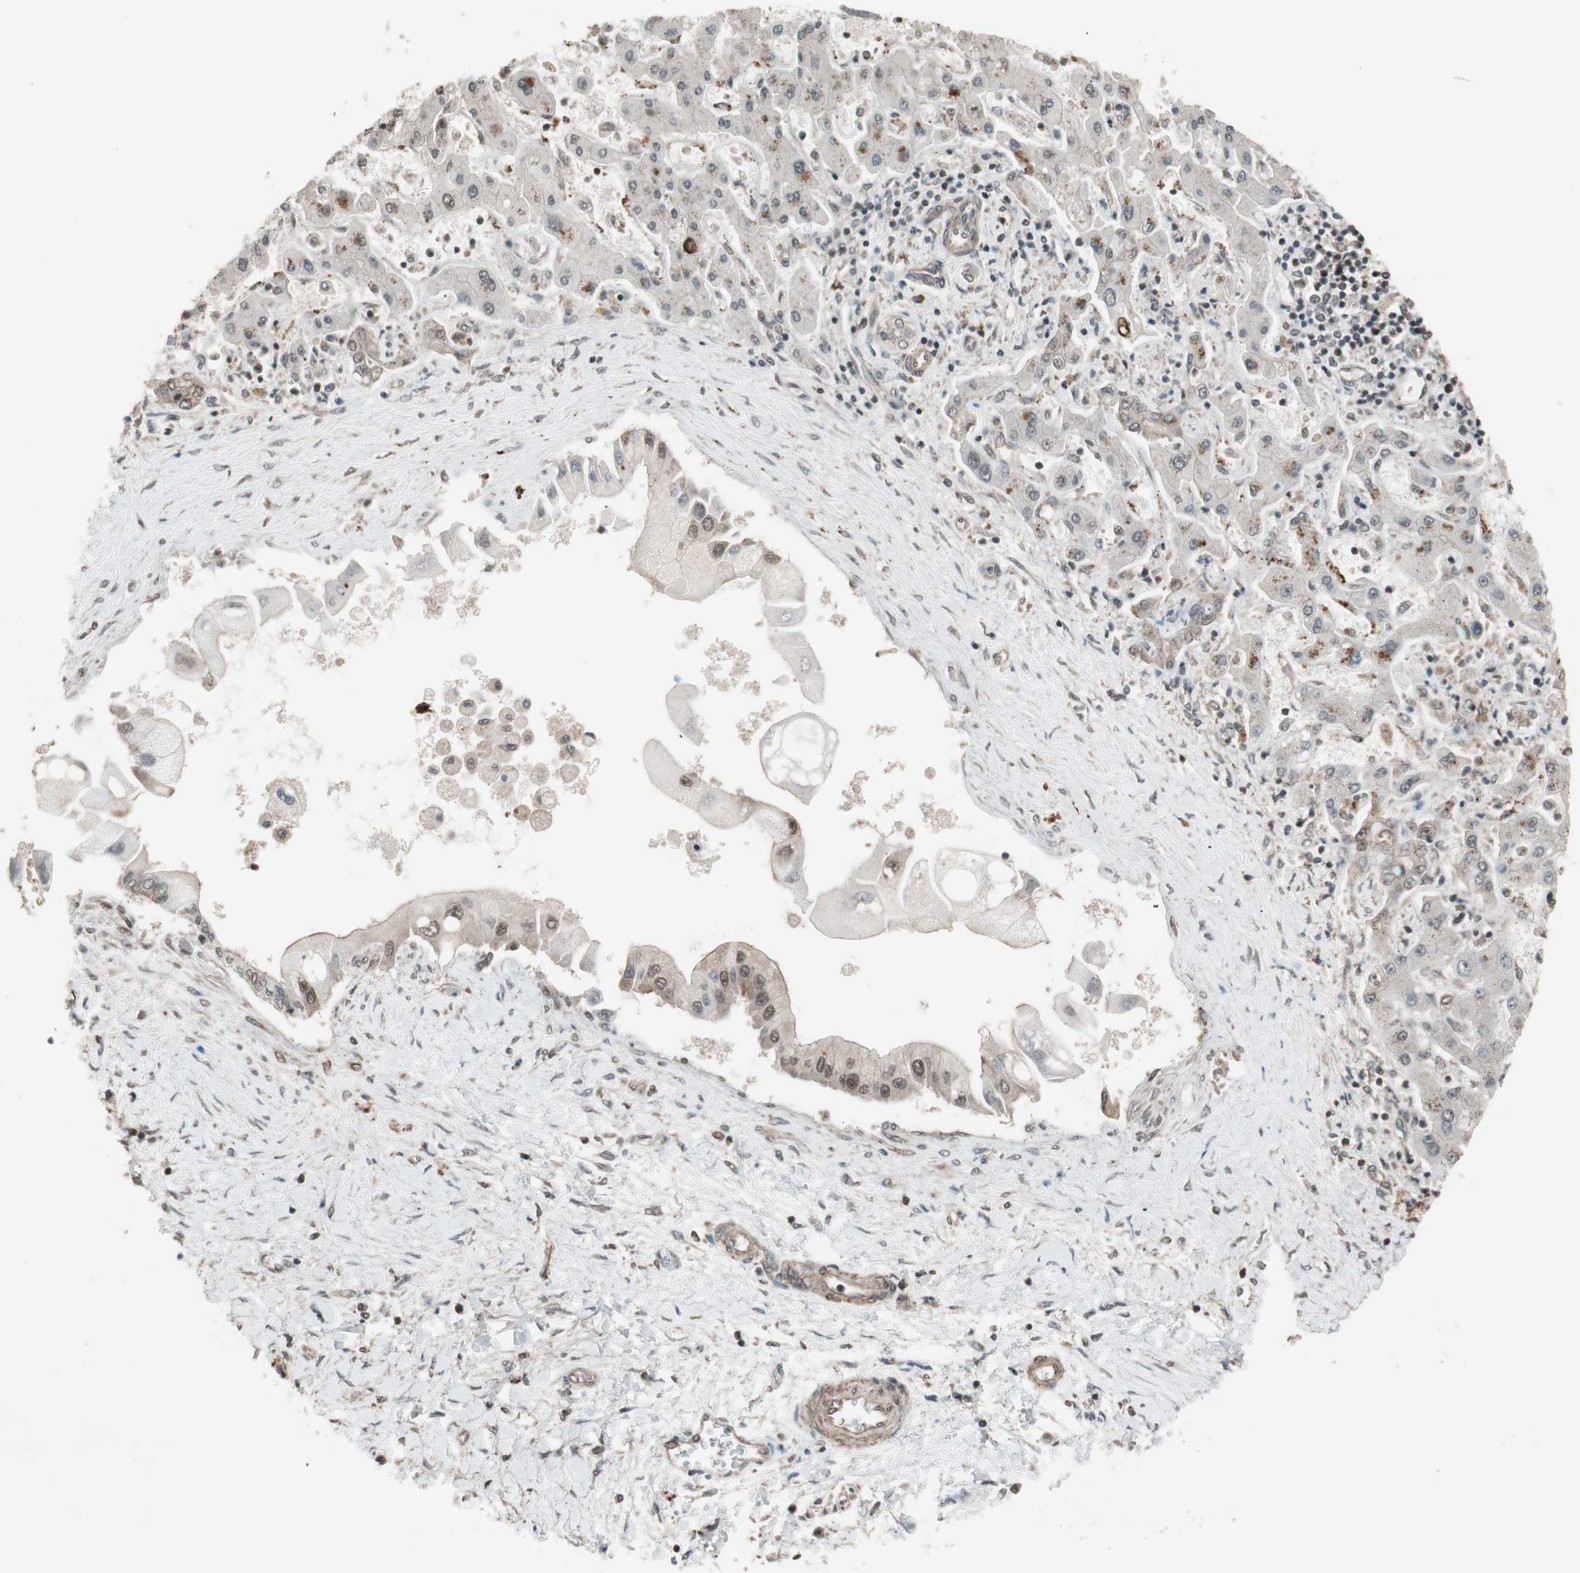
{"staining": {"intensity": "weak", "quantity": "<25%", "location": "nuclear"}, "tissue": "liver cancer", "cell_type": "Tumor cells", "image_type": "cancer", "snomed": [{"axis": "morphology", "description": "Cholangiocarcinoma"}, {"axis": "topography", "description": "Liver"}], "caption": "A high-resolution image shows IHC staining of cholangiocarcinoma (liver), which demonstrates no significant positivity in tumor cells. Brightfield microscopy of immunohistochemistry stained with DAB (brown) and hematoxylin (blue), captured at high magnification.", "gene": "DRAP1", "patient": {"sex": "male", "age": 50}}